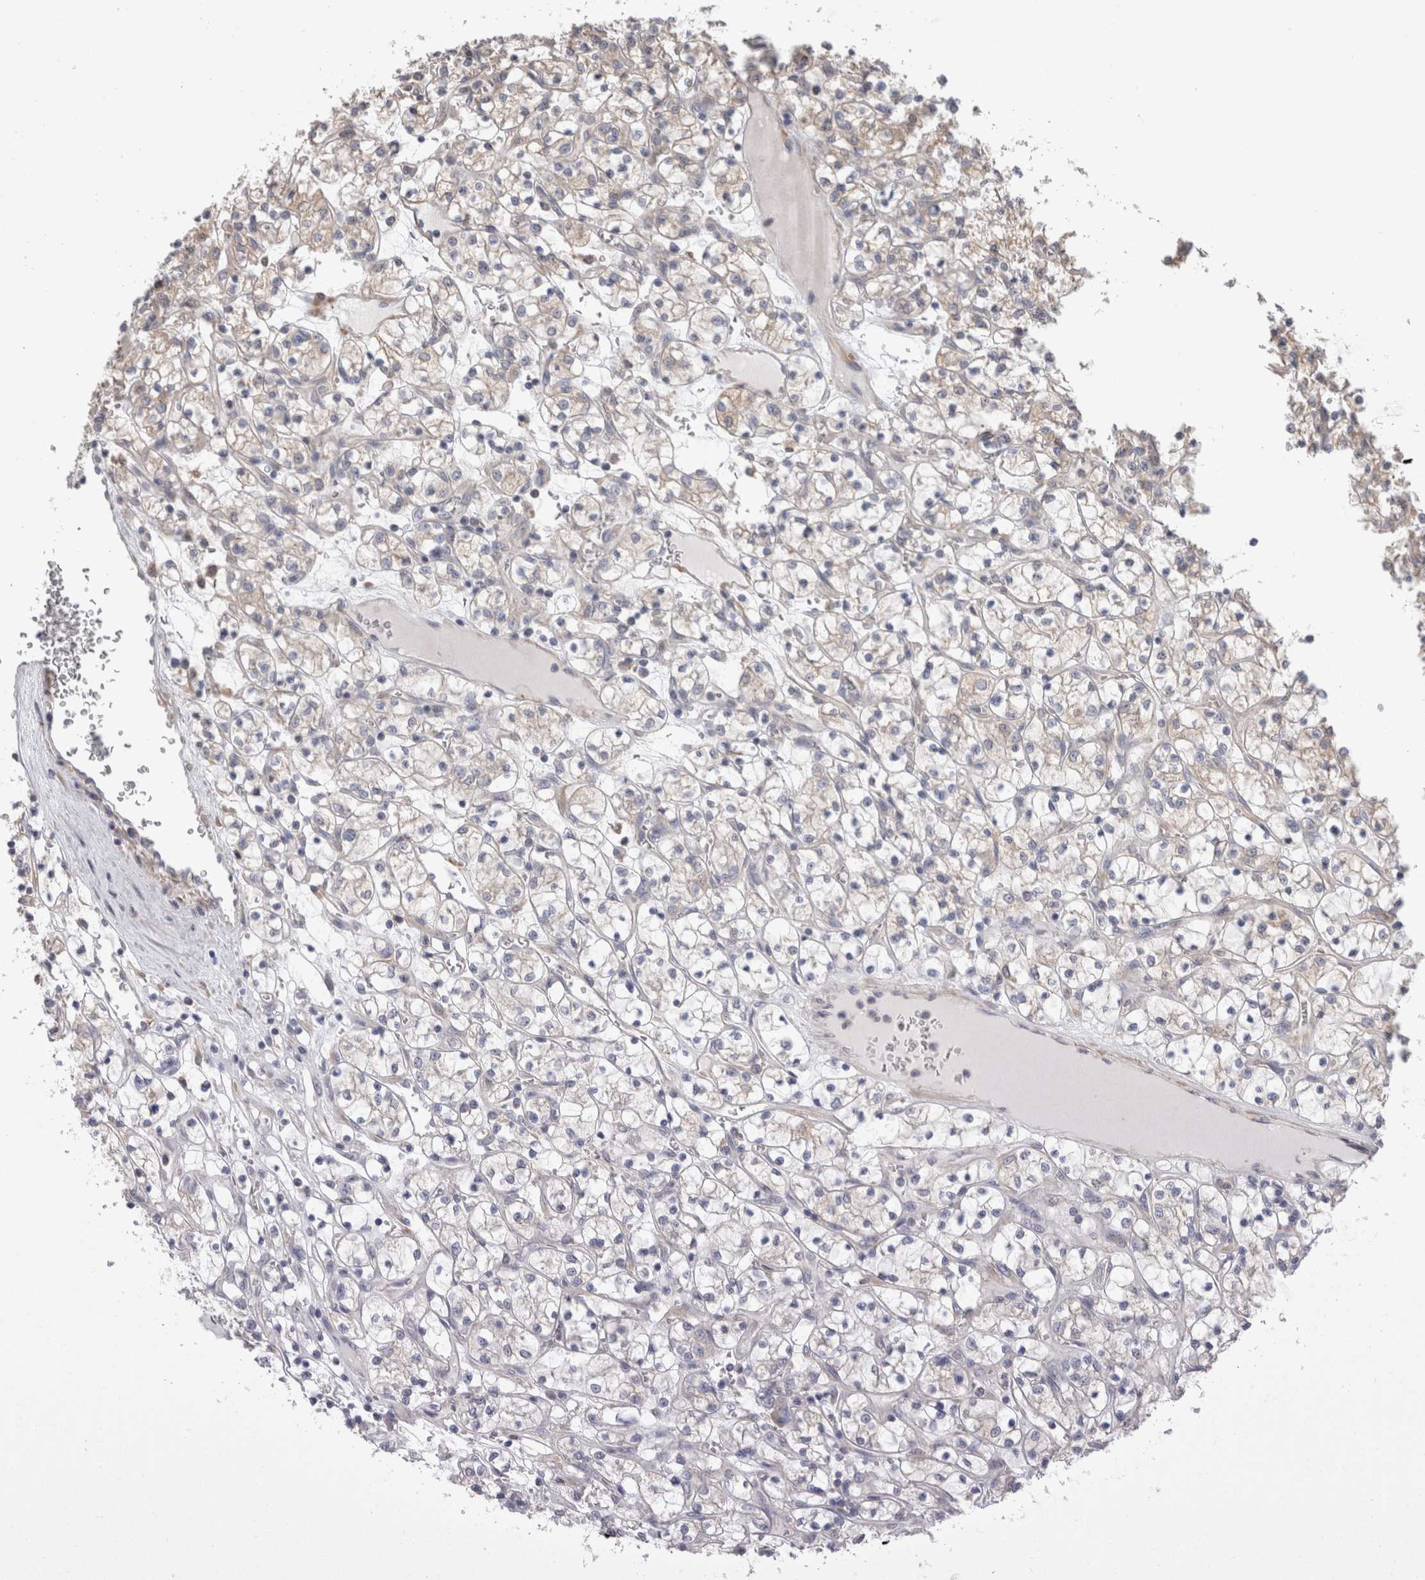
{"staining": {"intensity": "negative", "quantity": "none", "location": "none"}, "tissue": "renal cancer", "cell_type": "Tumor cells", "image_type": "cancer", "snomed": [{"axis": "morphology", "description": "Adenocarcinoma, NOS"}, {"axis": "topography", "description": "Kidney"}], "caption": "Adenocarcinoma (renal) stained for a protein using IHC demonstrates no positivity tumor cells.", "gene": "SMAP2", "patient": {"sex": "female", "age": 69}}